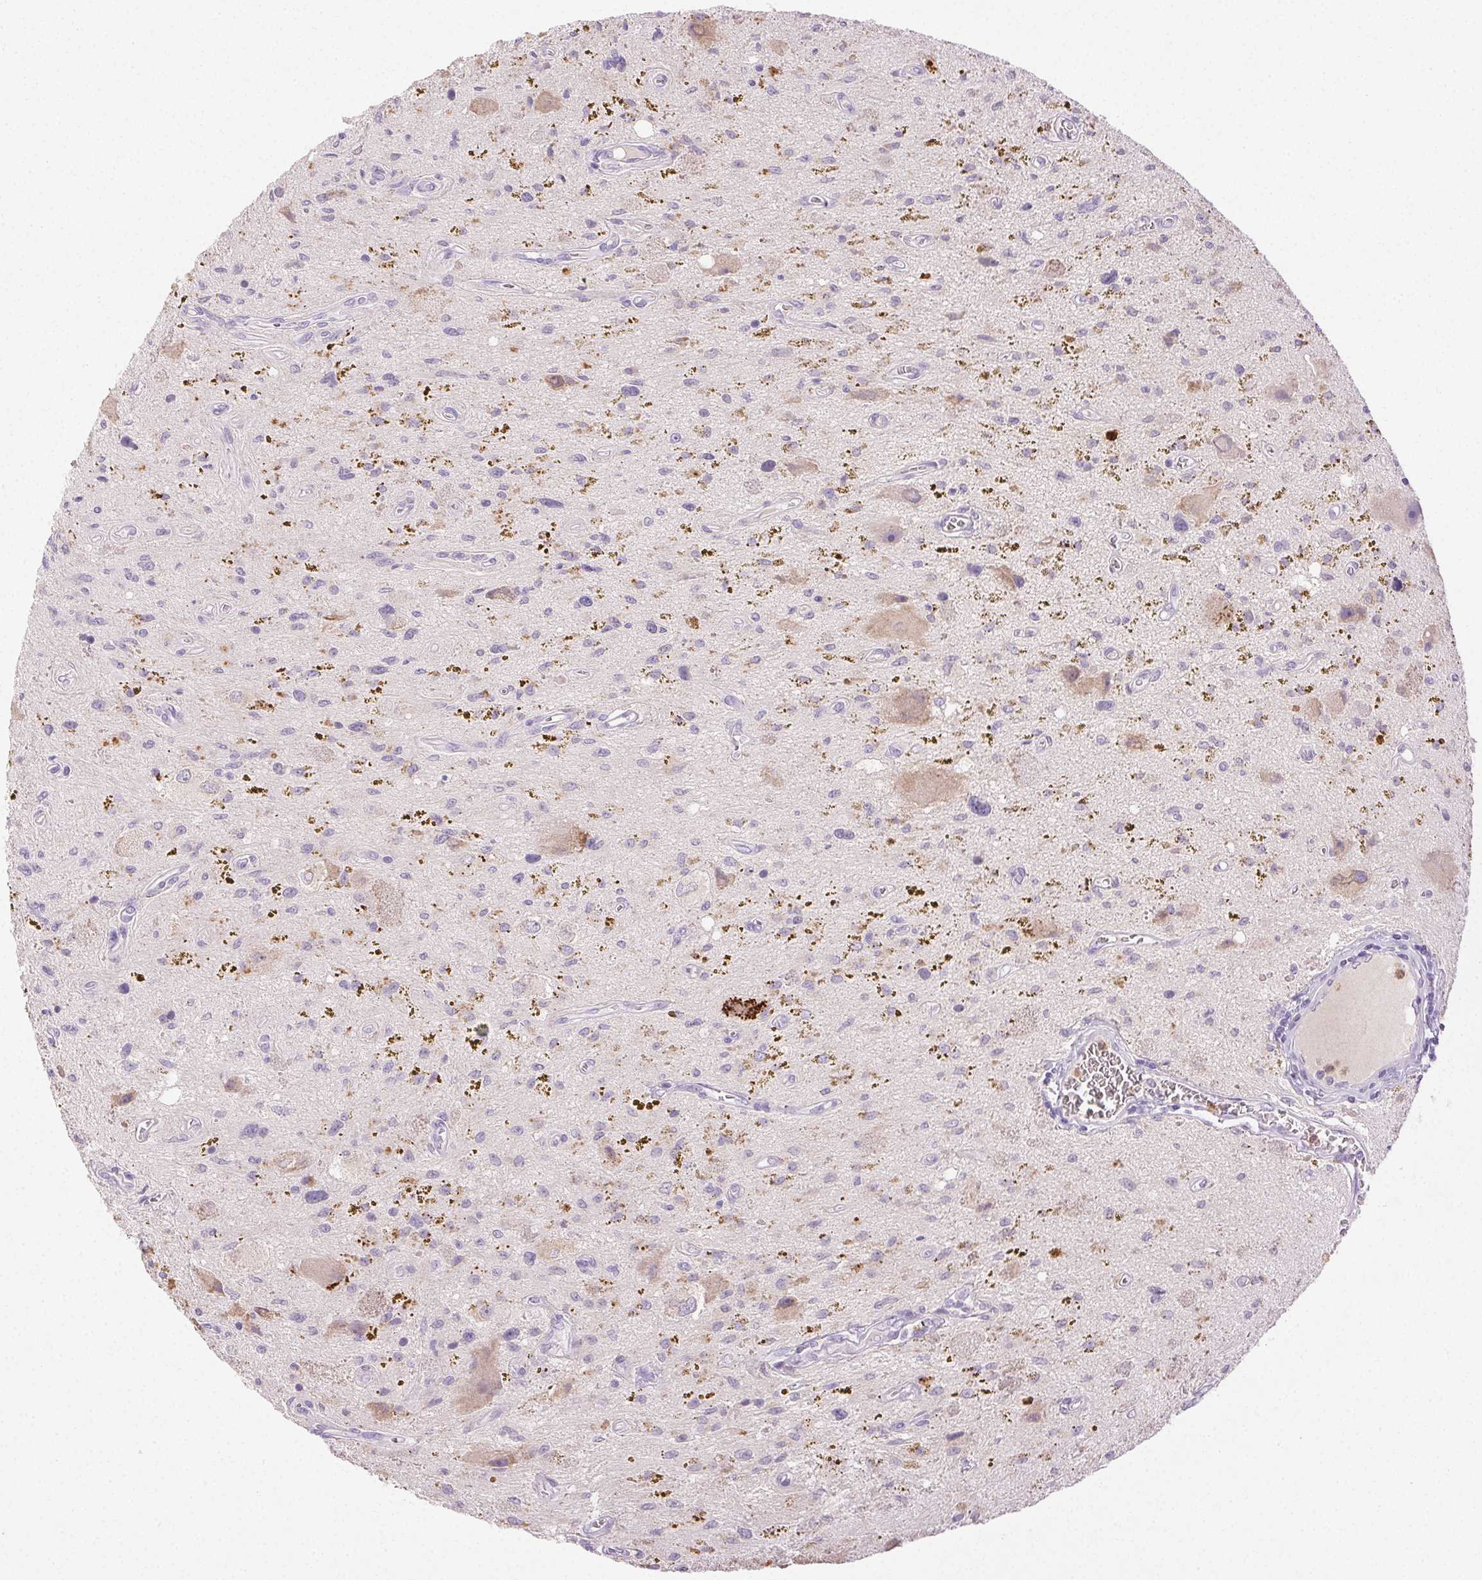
{"staining": {"intensity": "negative", "quantity": "none", "location": "none"}, "tissue": "glioma", "cell_type": "Tumor cells", "image_type": "cancer", "snomed": [{"axis": "morphology", "description": "Glioma, malignant, Low grade"}, {"axis": "topography", "description": "Cerebellum"}], "caption": "Tumor cells show no significant staining in glioma.", "gene": "EMX2", "patient": {"sex": "female", "age": 14}}